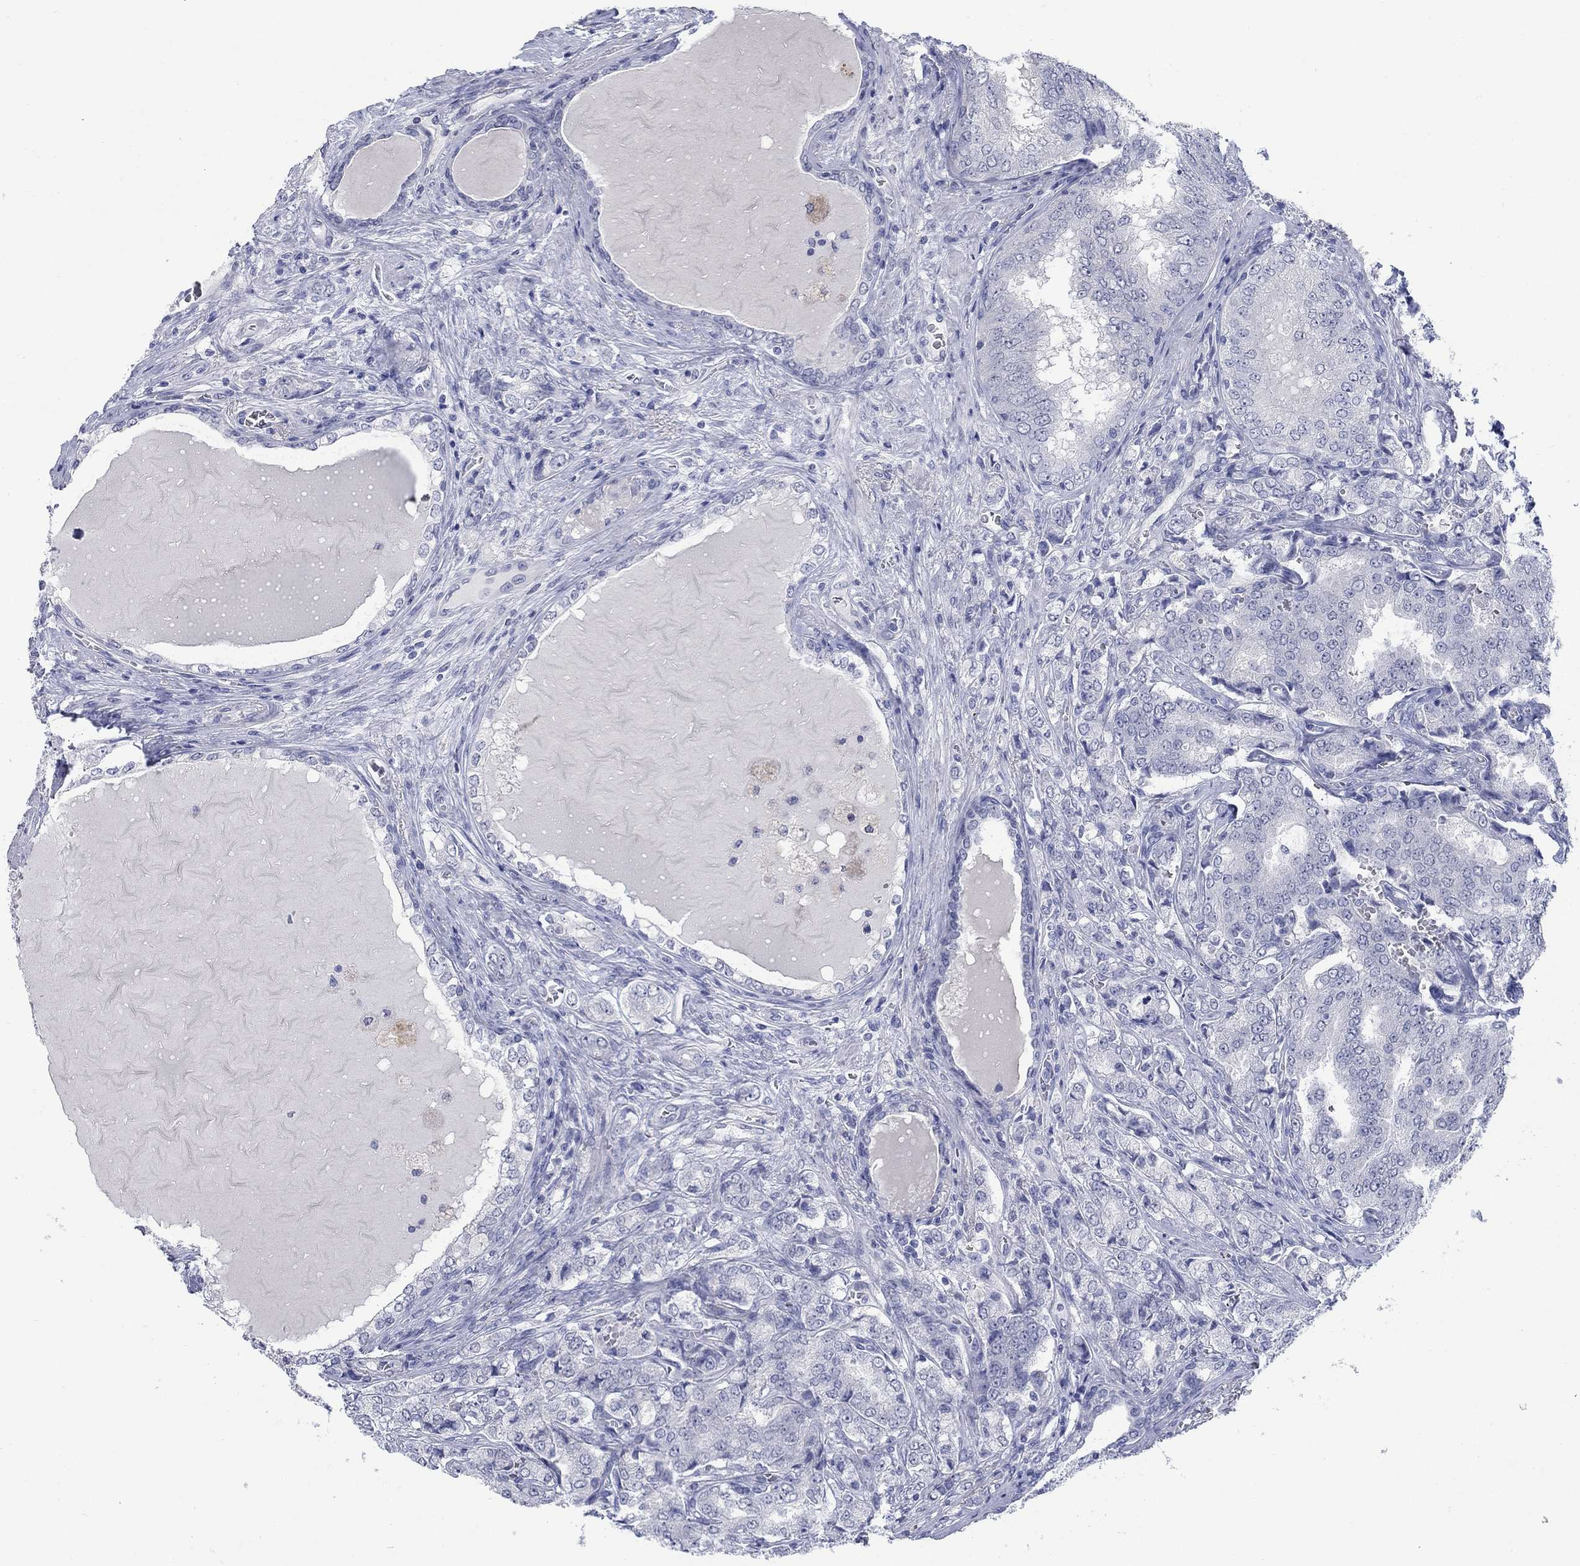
{"staining": {"intensity": "negative", "quantity": "none", "location": "none"}, "tissue": "prostate cancer", "cell_type": "Tumor cells", "image_type": "cancer", "snomed": [{"axis": "morphology", "description": "Adenocarcinoma, NOS"}, {"axis": "topography", "description": "Prostate"}], "caption": "Prostate adenocarcinoma stained for a protein using immunohistochemistry (IHC) displays no positivity tumor cells.", "gene": "ATP6V1G2", "patient": {"sex": "male", "age": 65}}